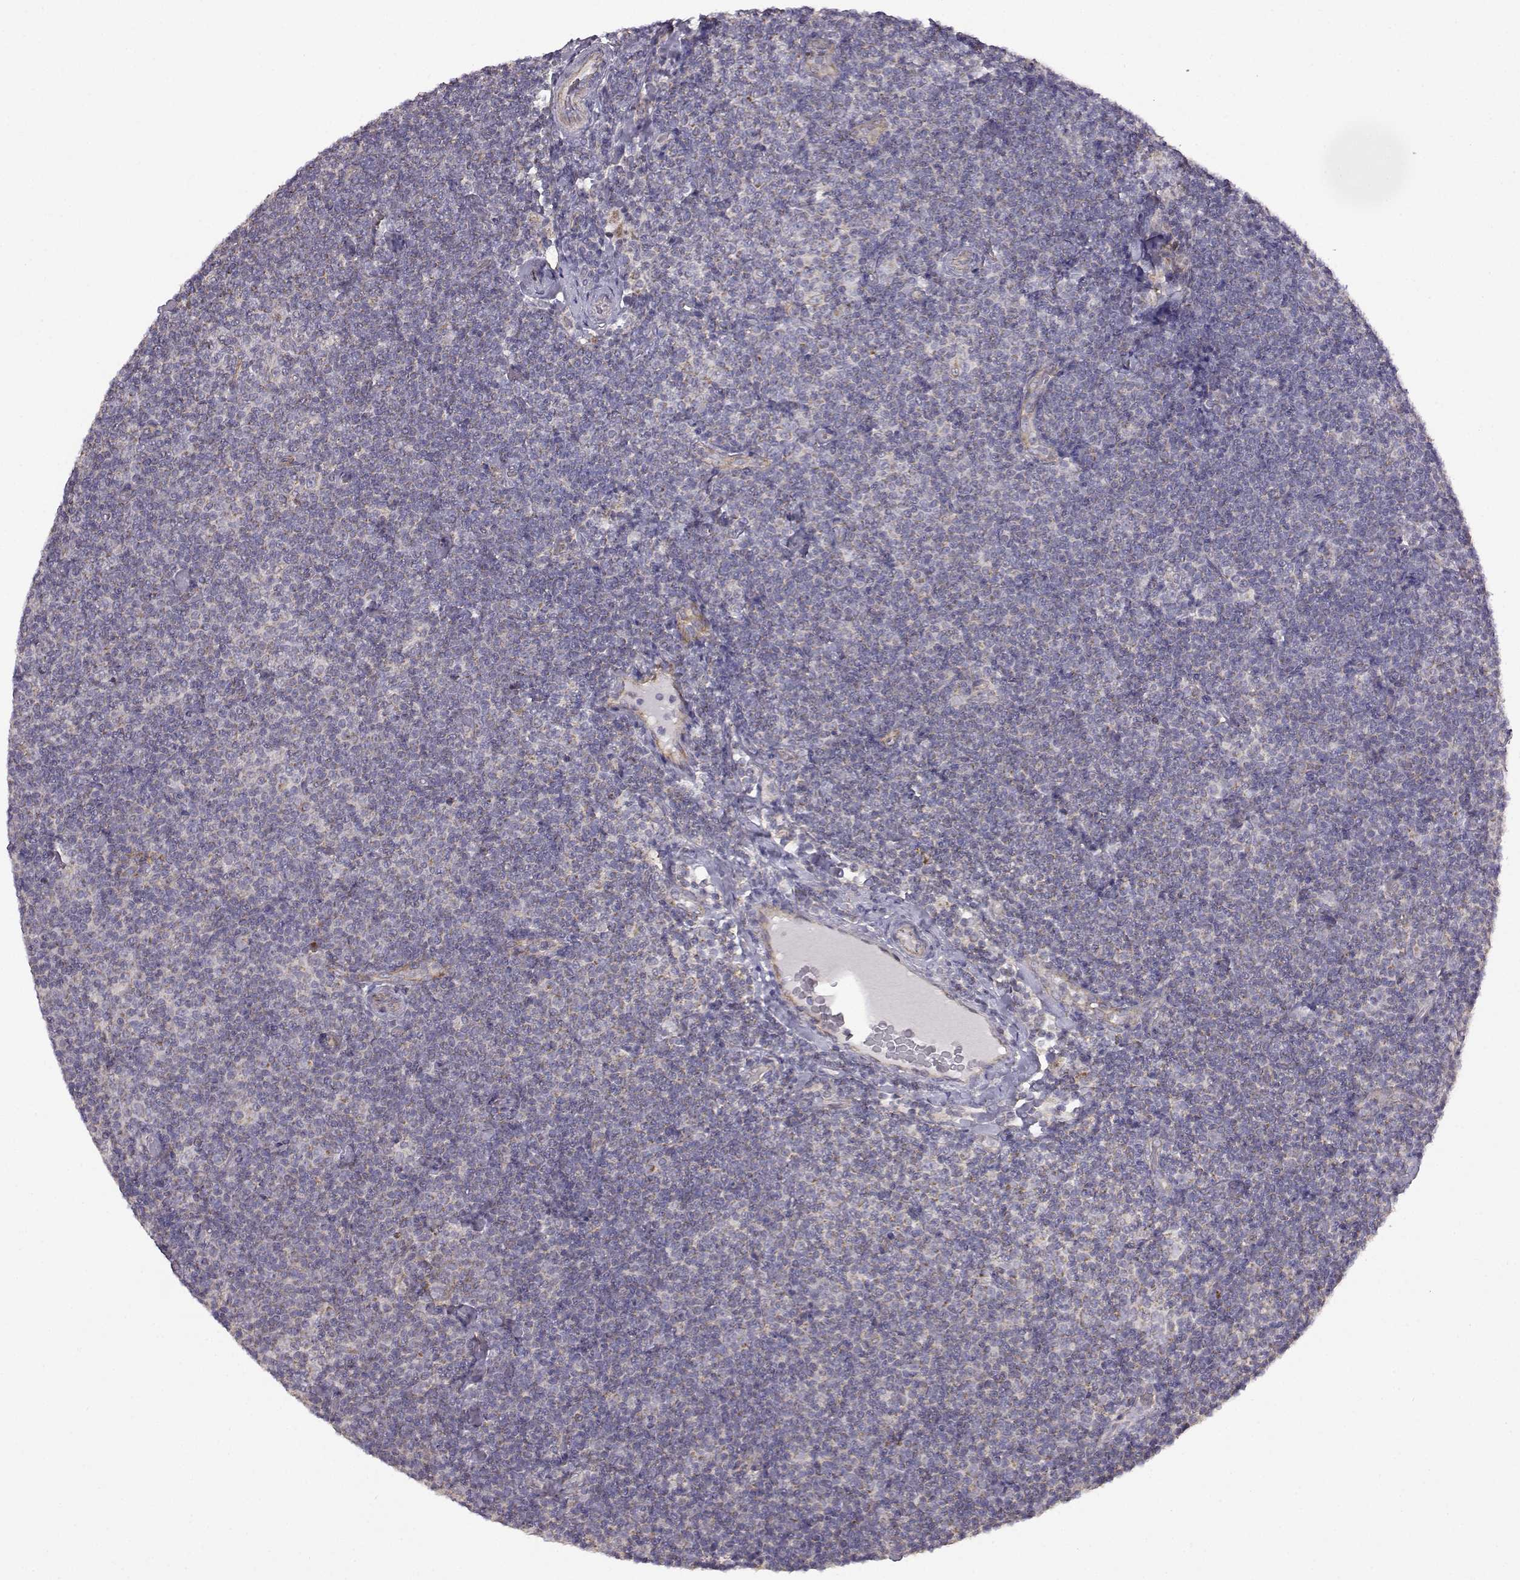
{"staining": {"intensity": "moderate", "quantity": "<25%", "location": "cytoplasmic/membranous"}, "tissue": "lymphoma", "cell_type": "Tumor cells", "image_type": "cancer", "snomed": [{"axis": "morphology", "description": "Malignant lymphoma, non-Hodgkin's type, Low grade"}, {"axis": "topography", "description": "Lymph node"}], "caption": "Protein staining reveals moderate cytoplasmic/membranous staining in approximately <25% of tumor cells in malignant lymphoma, non-Hodgkin's type (low-grade).", "gene": "DDC", "patient": {"sex": "male", "age": 81}}